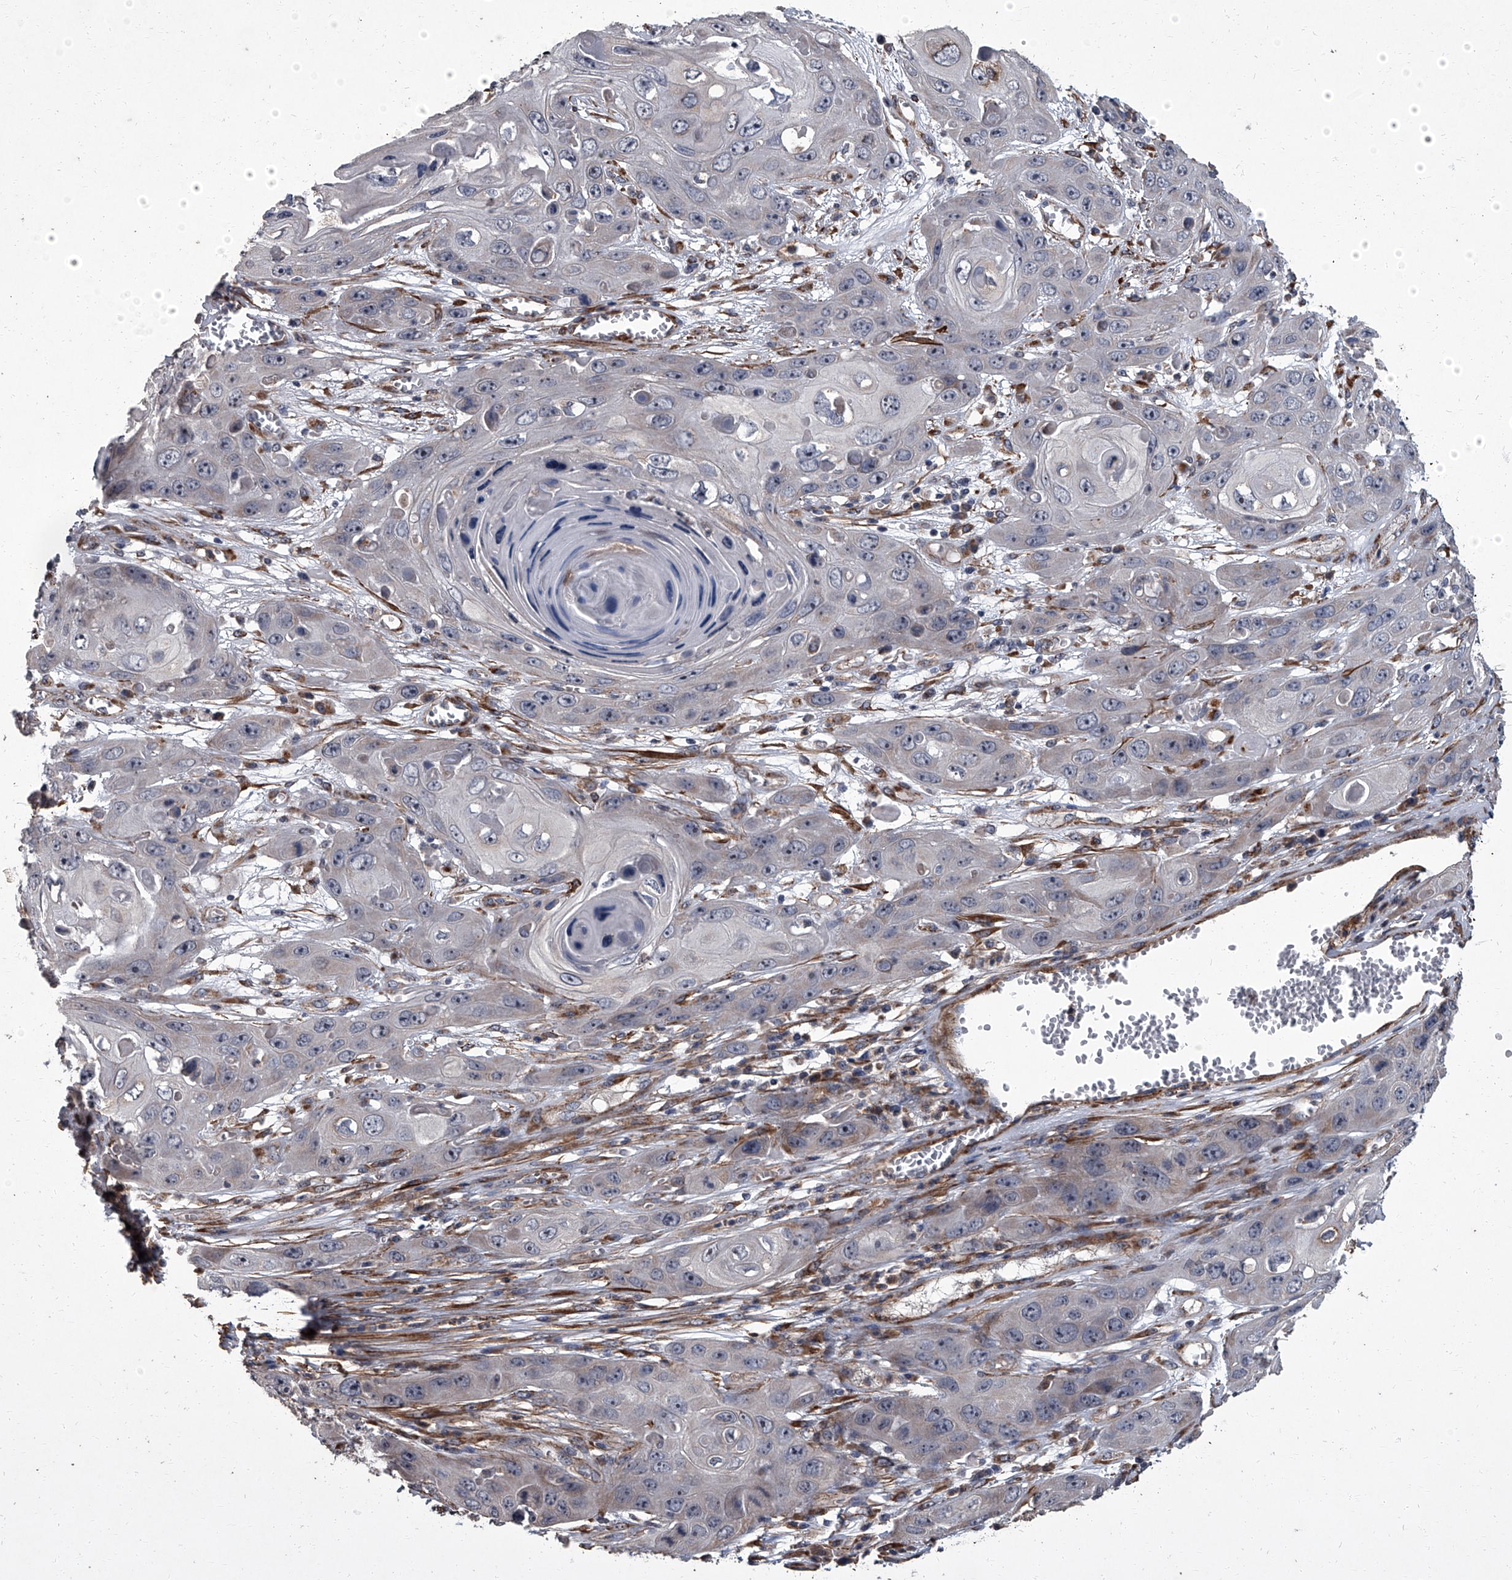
{"staining": {"intensity": "negative", "quantity": "none", "location": "none"}, "tissue": "skin cancer", "cell_type": "Tumor cells", "image_type": "cancer", "snomed": [{"axis": "morphology", "description": "Squamous cell carcinoma, NOS"}, {"axis": "topography", "description": "Skin"}], "caption": "Photomicrograph shows no protein positivity in tumor cells of squamous cell carcinoma (skin) tissue.", "gene": "SIRT4", "patient": {"sex": "male", "age": 55}}